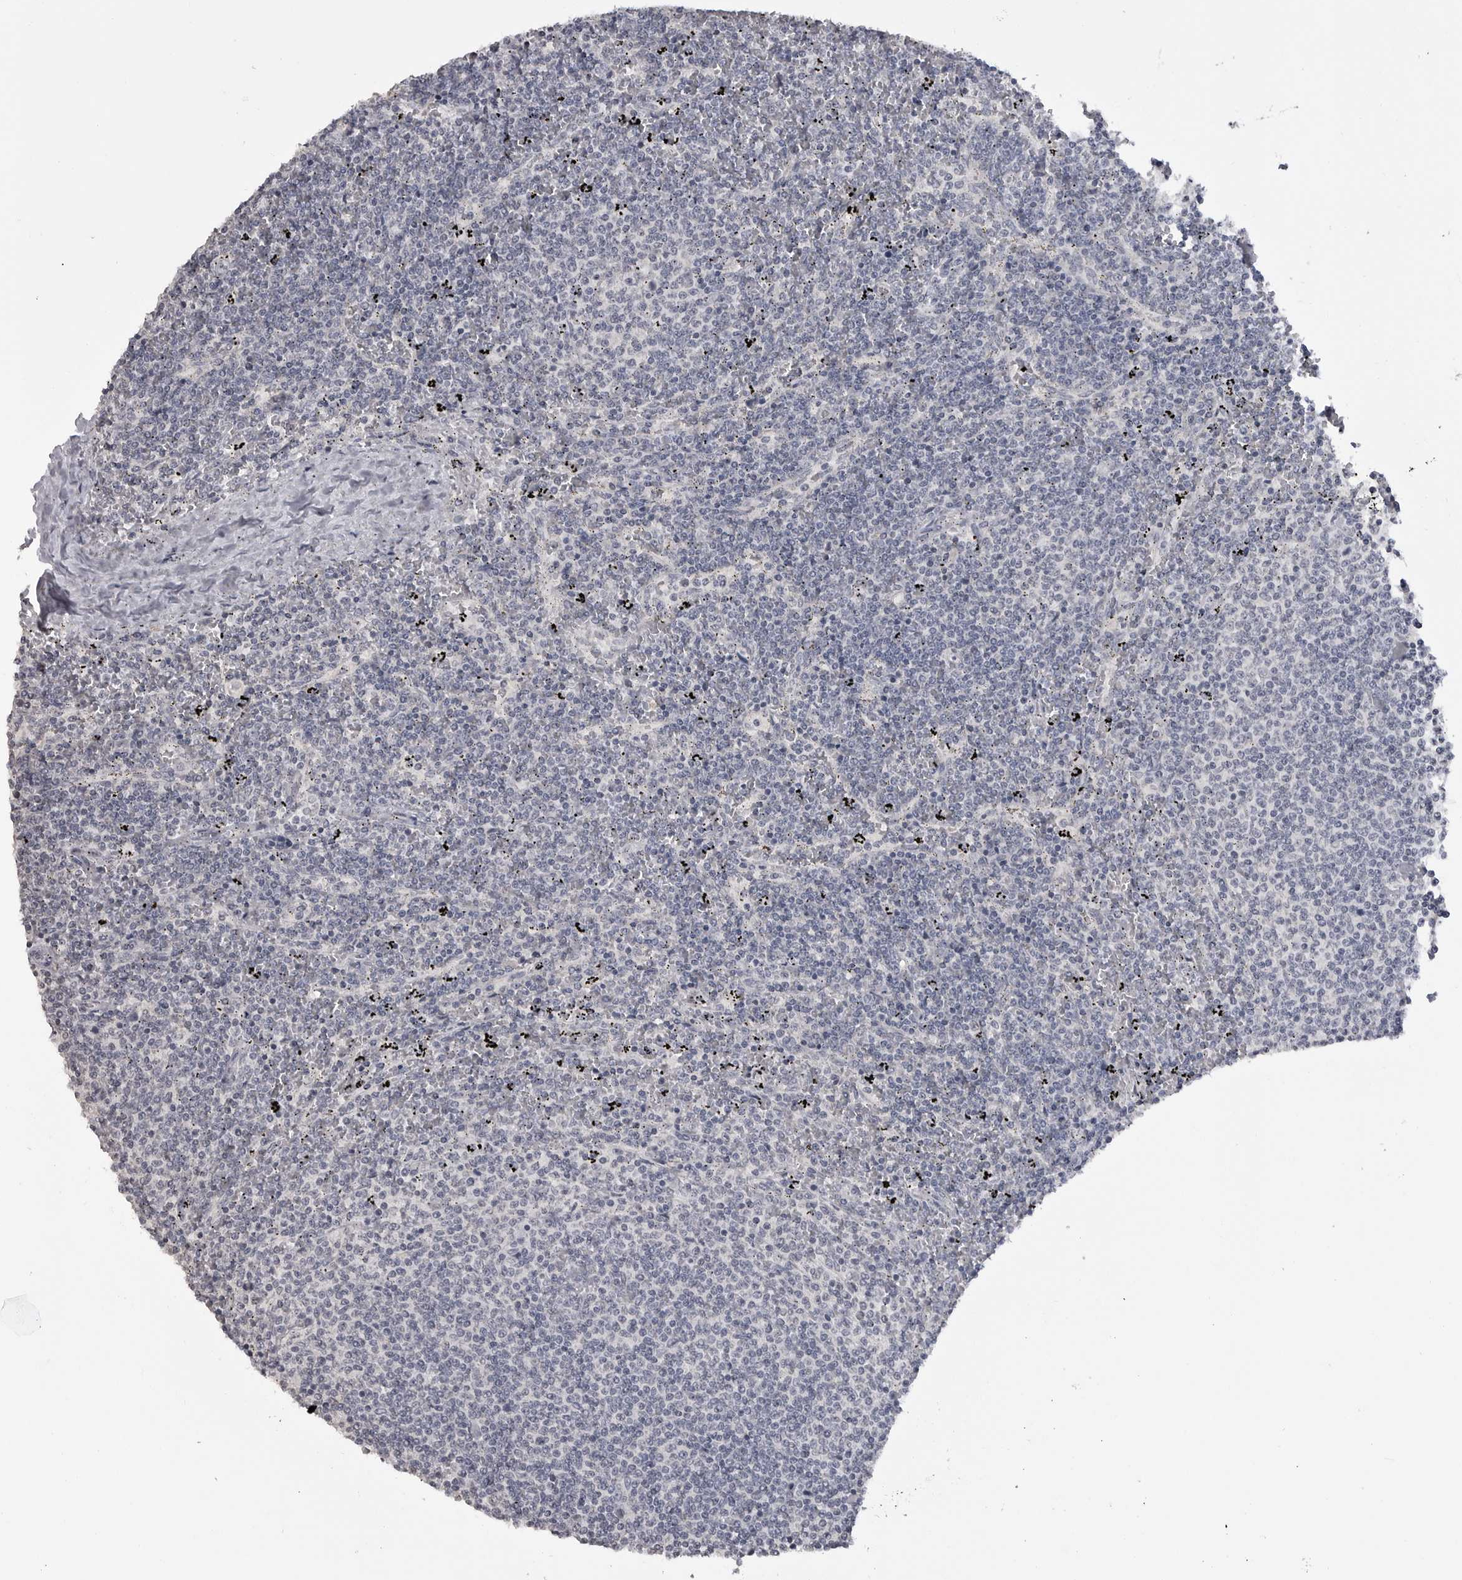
{"staining": {"intensity": "negative", "quantity": "none", "location": "none"}, "tissue": "lymphoma", "cell_type": "Tumor cells", "image_type": "cancer", "snomed": [{"axis": "morphology", "description": "Malignant lymphoma, non-Hodgkin's type, Low grade"}, {"axis": "topography", "description": "Spleen"}], "caption": "This histopathology image is of malignant lymphoma, non-Hodgkin's type (low-grade) stained with immunohistochemistry (IHC) to label a protein in brown with the nuclei are counter-stained blue. There is no staining in tumor cells.", "gene": "GPN2", "patient": {"sex": "female", "age": 50}}